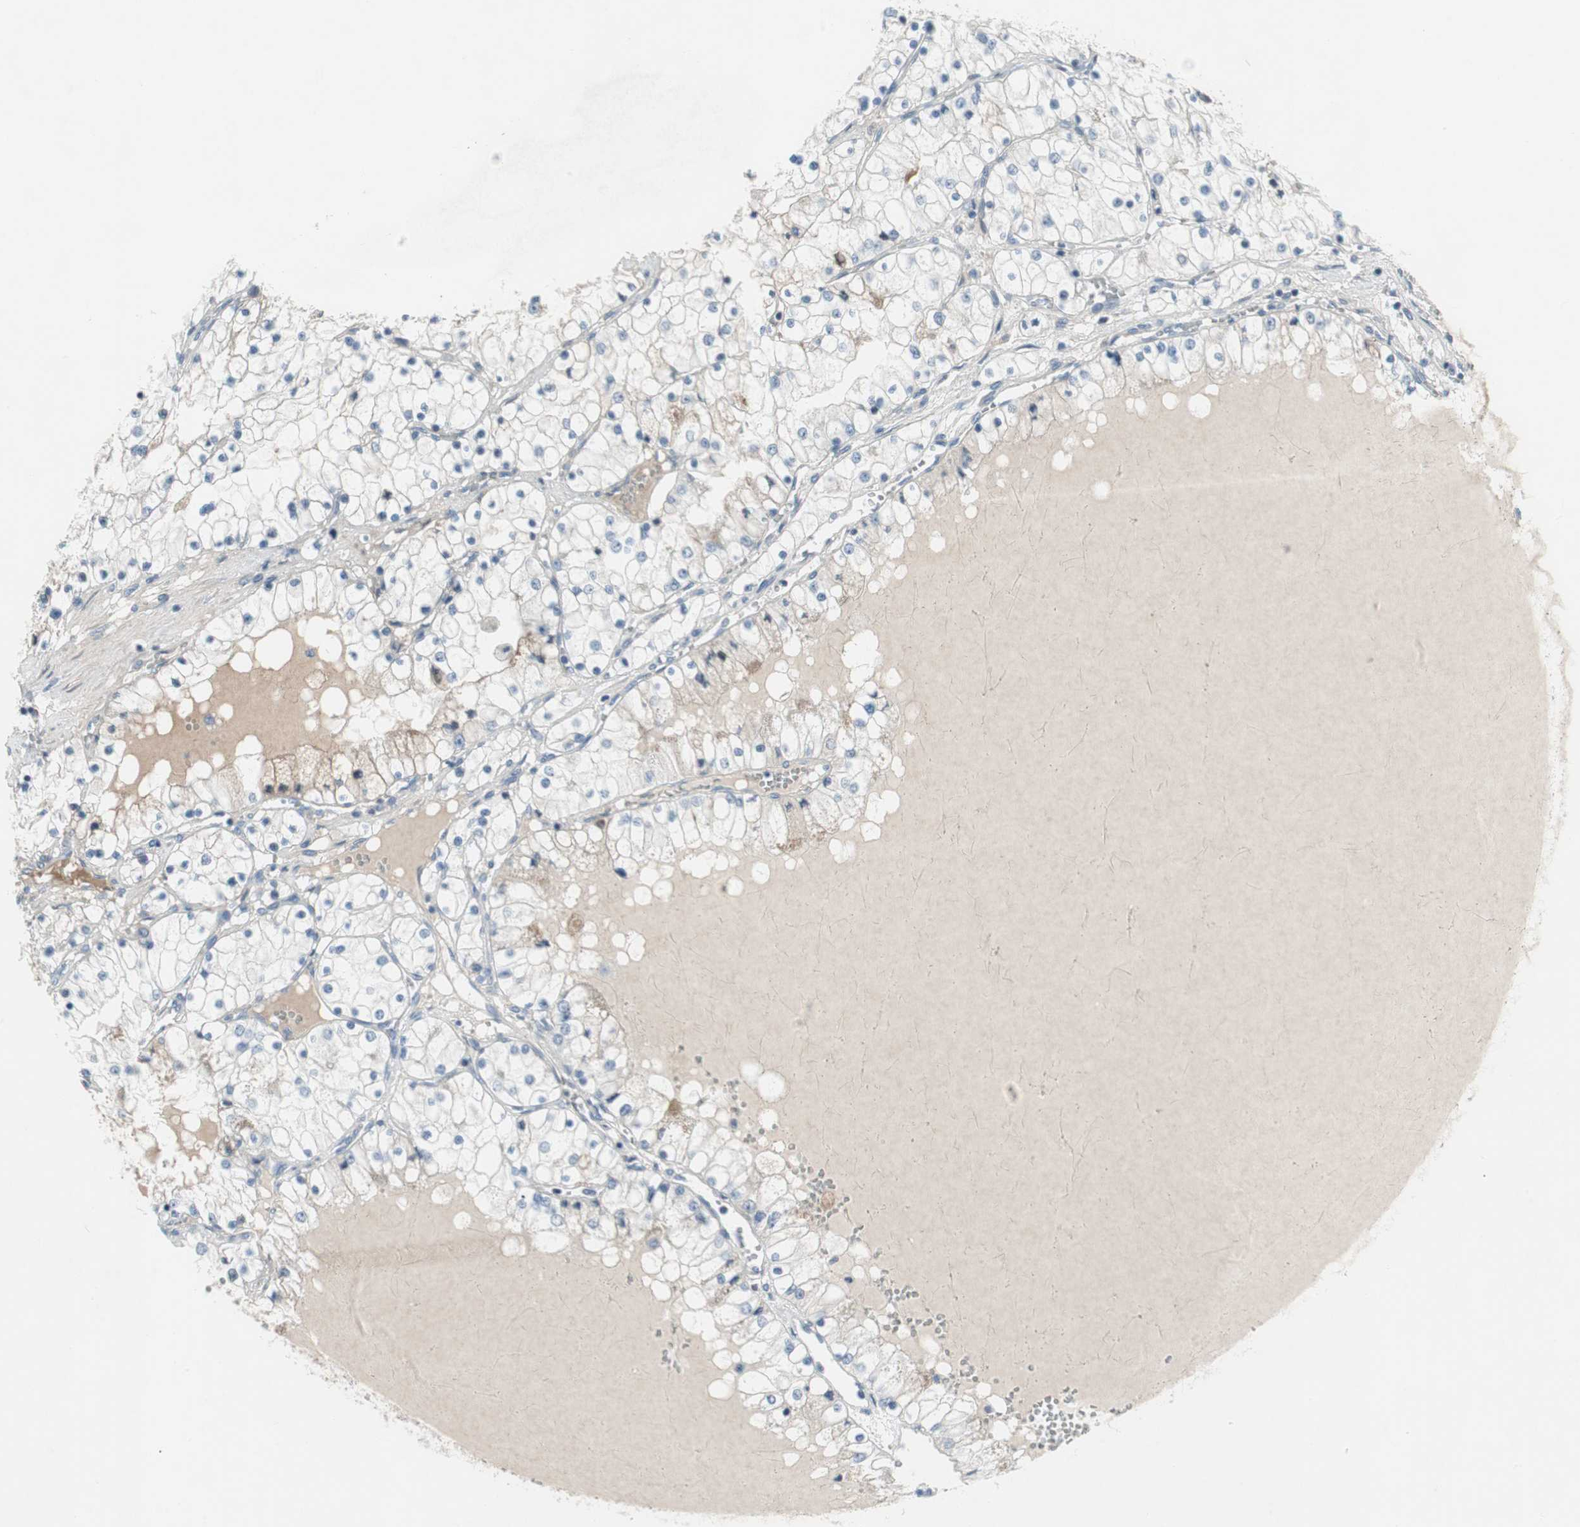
{"staining": {"intensity": "negative", "quantity": "none", "location": "none"}, "tissue": "renal cancer", "cell_type": "Tumor cells", "image_type": "cancer", "snomed": [{"axis": "morphology", "description": "Adenocarcinoma, NOS"}, {"axis": "topography", "description": "Kidney"}], "caption": "High power microscopy image of an immunohistochemistry (IHC) photomicrograph of renal adenocarcinoma, revealing no significant positivity in tumor cells.", "gene": "PIGR", "patient": {"sex": "male", "age": 68}}